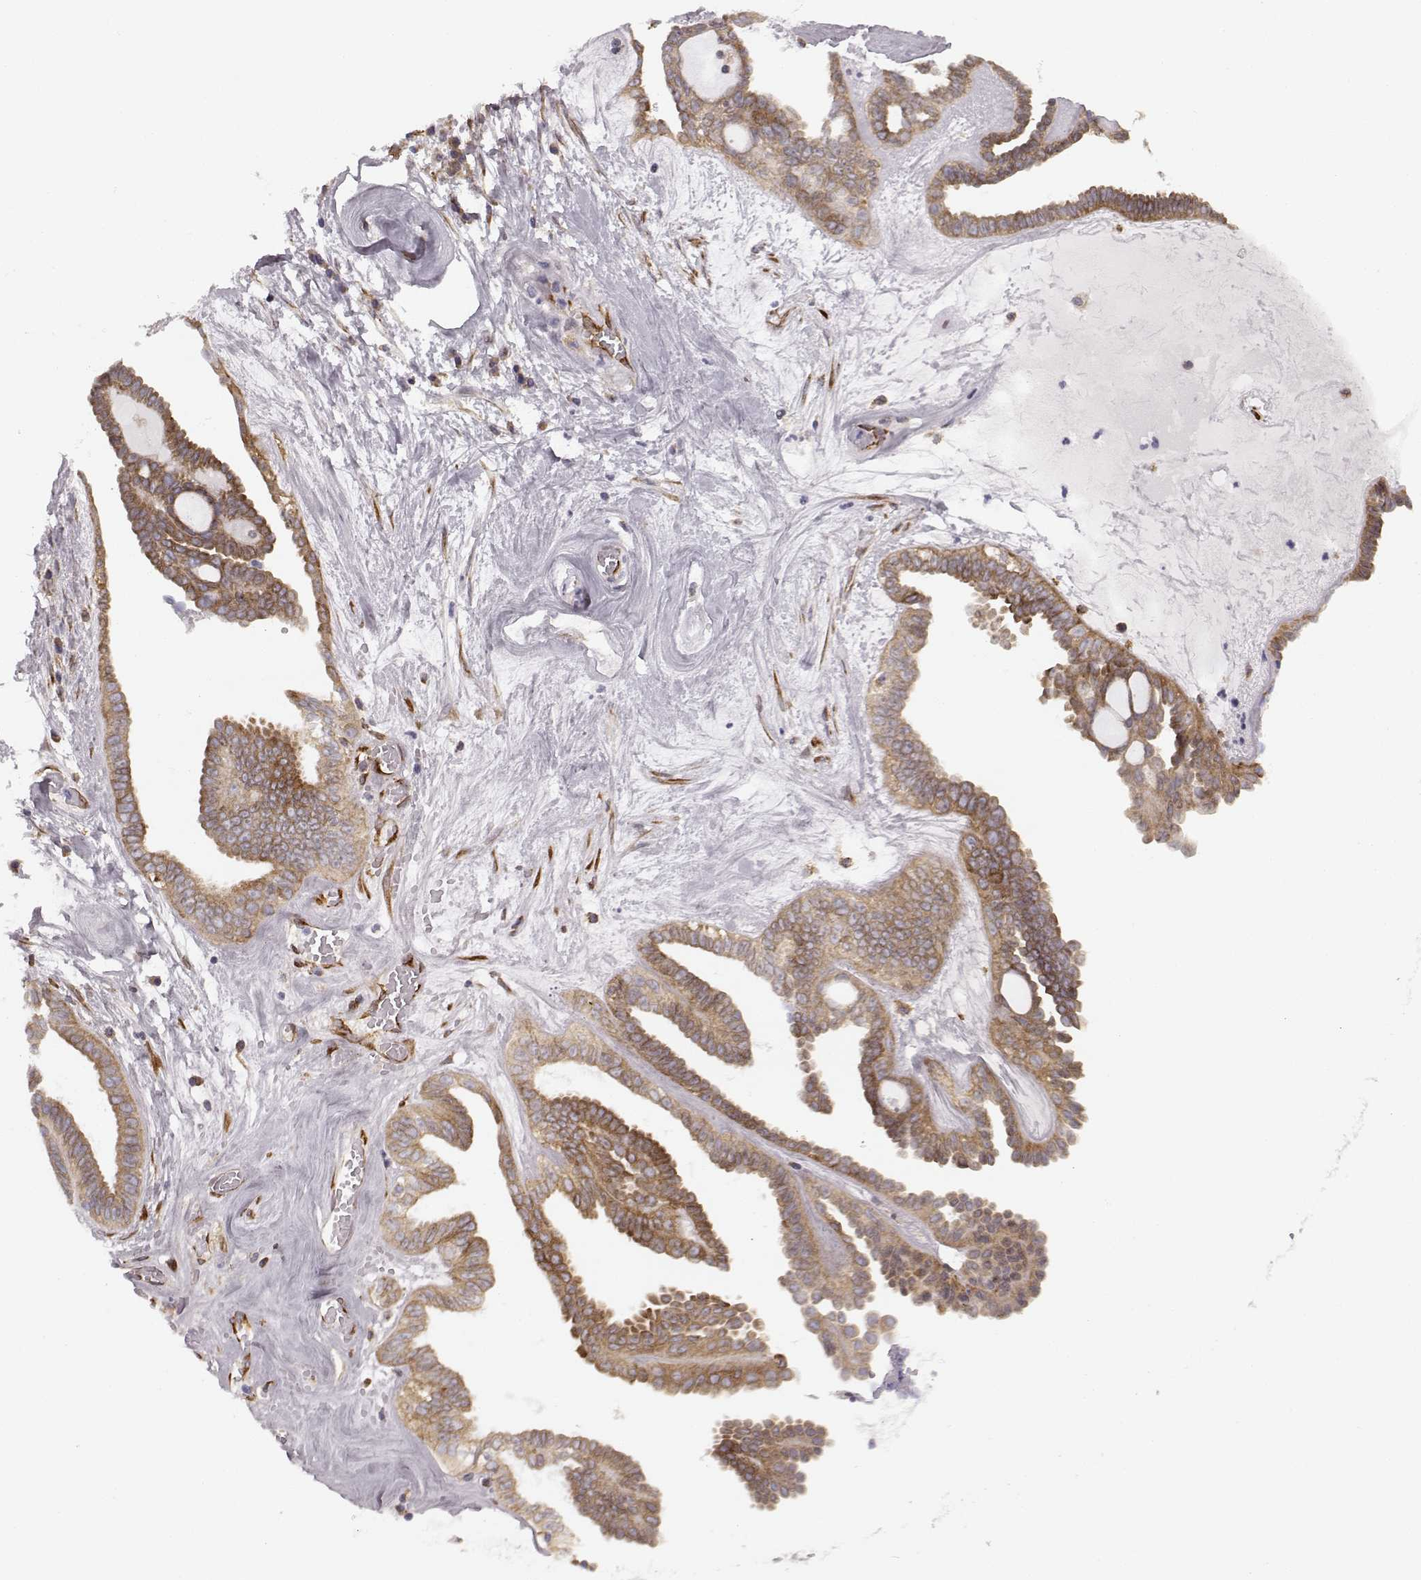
{"staining": {"intensity": "moderate", "quantity": "25%-75%", "location": "cytoplasmic/membranous"}, "tissue": "ovarian cancer", "cell_type": "Tumor cells", "image_type": "cancer", "snomed": [{"axis": "morphology", "description": "Cystadenocarcinoma, serous, NOS"}, {"axis": "topography", "description": "Ovary"}], "caption": "Immunohistochemical staining of ovarian serous cystadenocarcinoma displays medium levels of moderate cytoplasmic/membranous protein positivity in approximately 25%-75% of tumor cells.", "gene": "TMEM14A", "patient": {"sex": "female", "age": 71}}